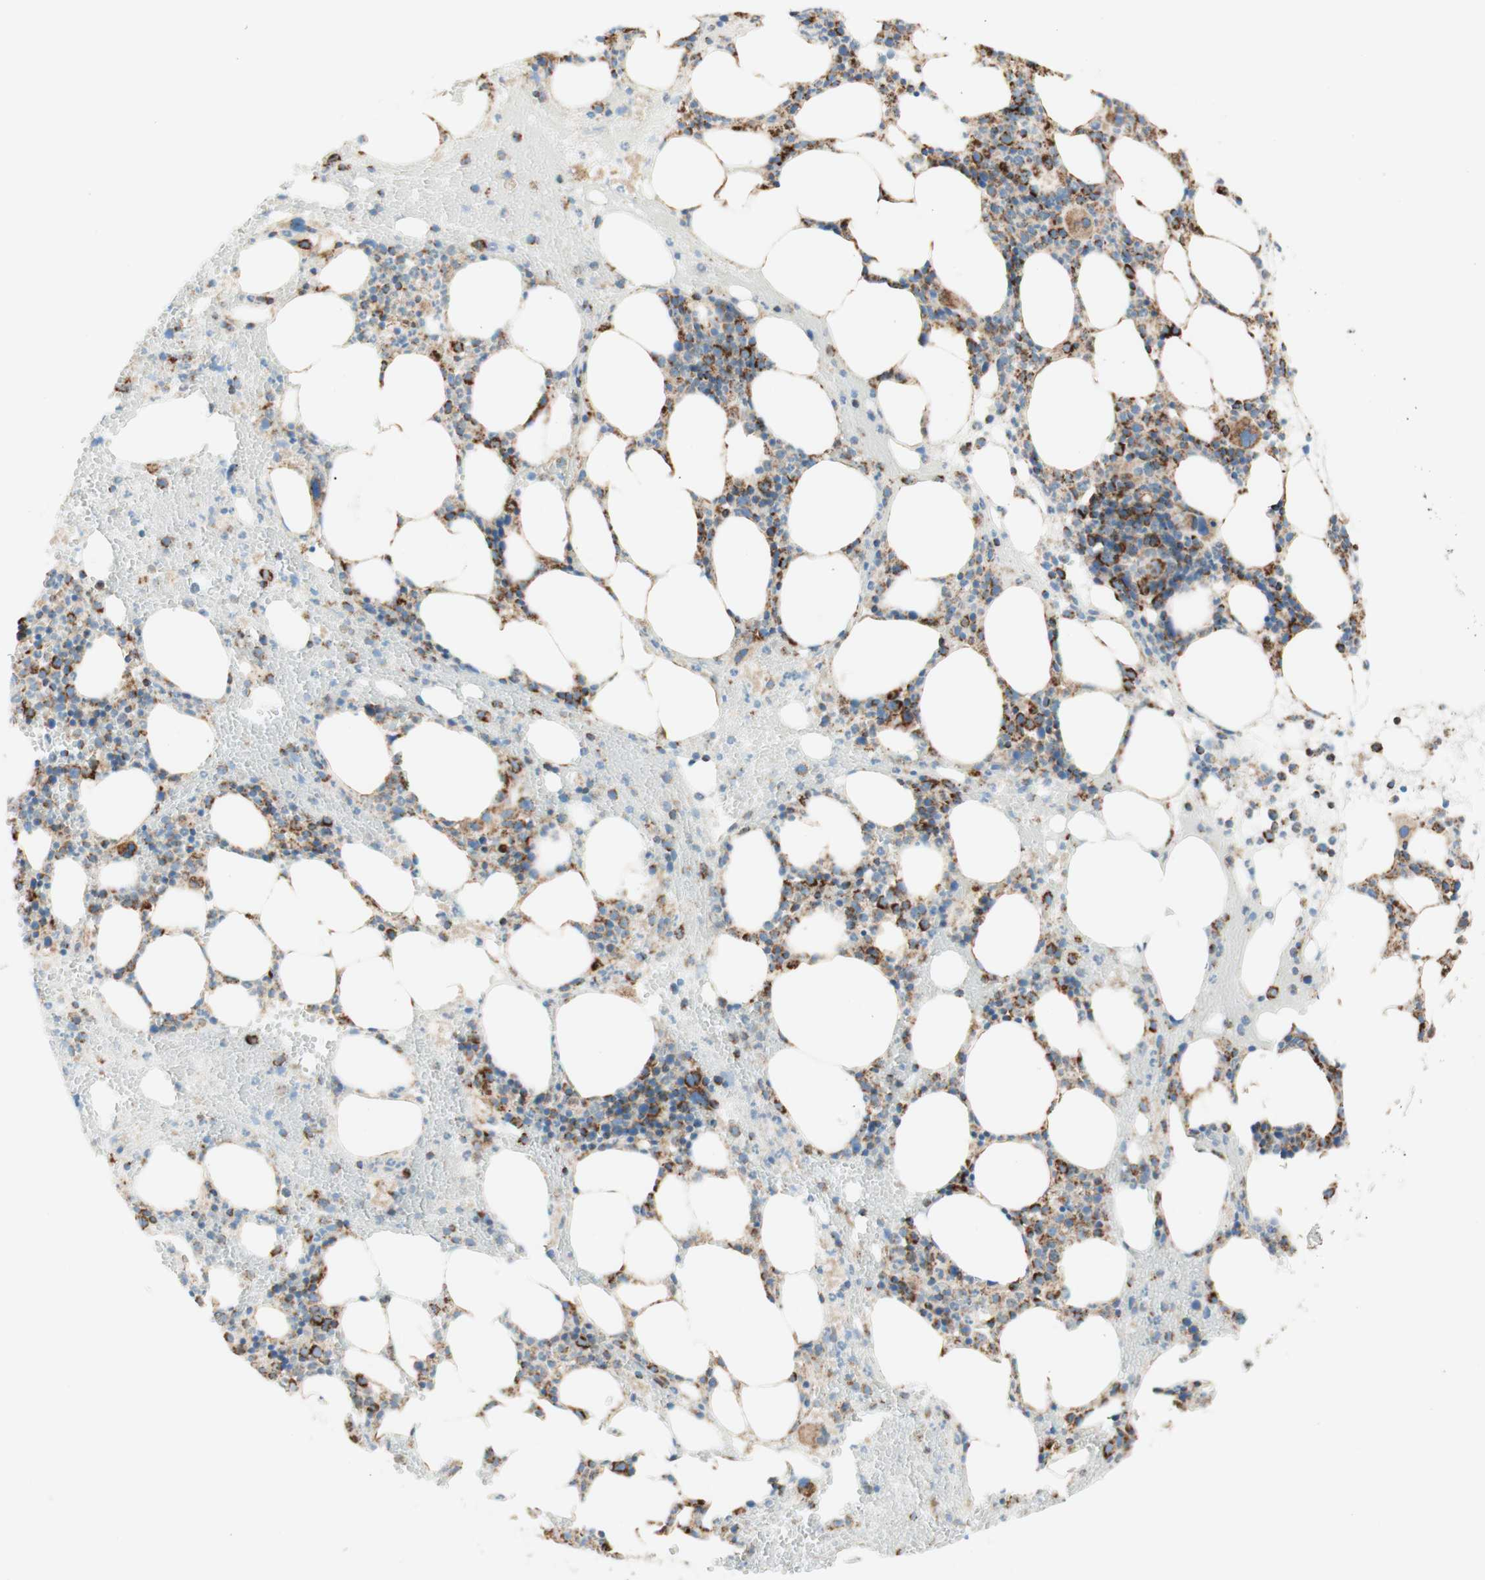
{"staining": {"intensity": "strong", "quantity": "25%-75%", "location": "cytoplasmic/membranous"}, "tissue": "bone marrow", "cell_type": "Hematopoietic cells", "image_type": "normal", "snomed": [{"axis": "morphology", "description": "Normal tissue, NOS"}, {"axis": "morphology", "description": "Inflammation, NOS"}, {"axis": "topography", "description": "Bone marrow"}], "caption": "Benign bone marrow was stained to show a protein in brown. There is high levels of strong cytoplasmic/membranous expression in about 25%-75% of hematopoietic cells.", "gene": "TOMM20", "patient": {"sex": "female", "age": 79}}